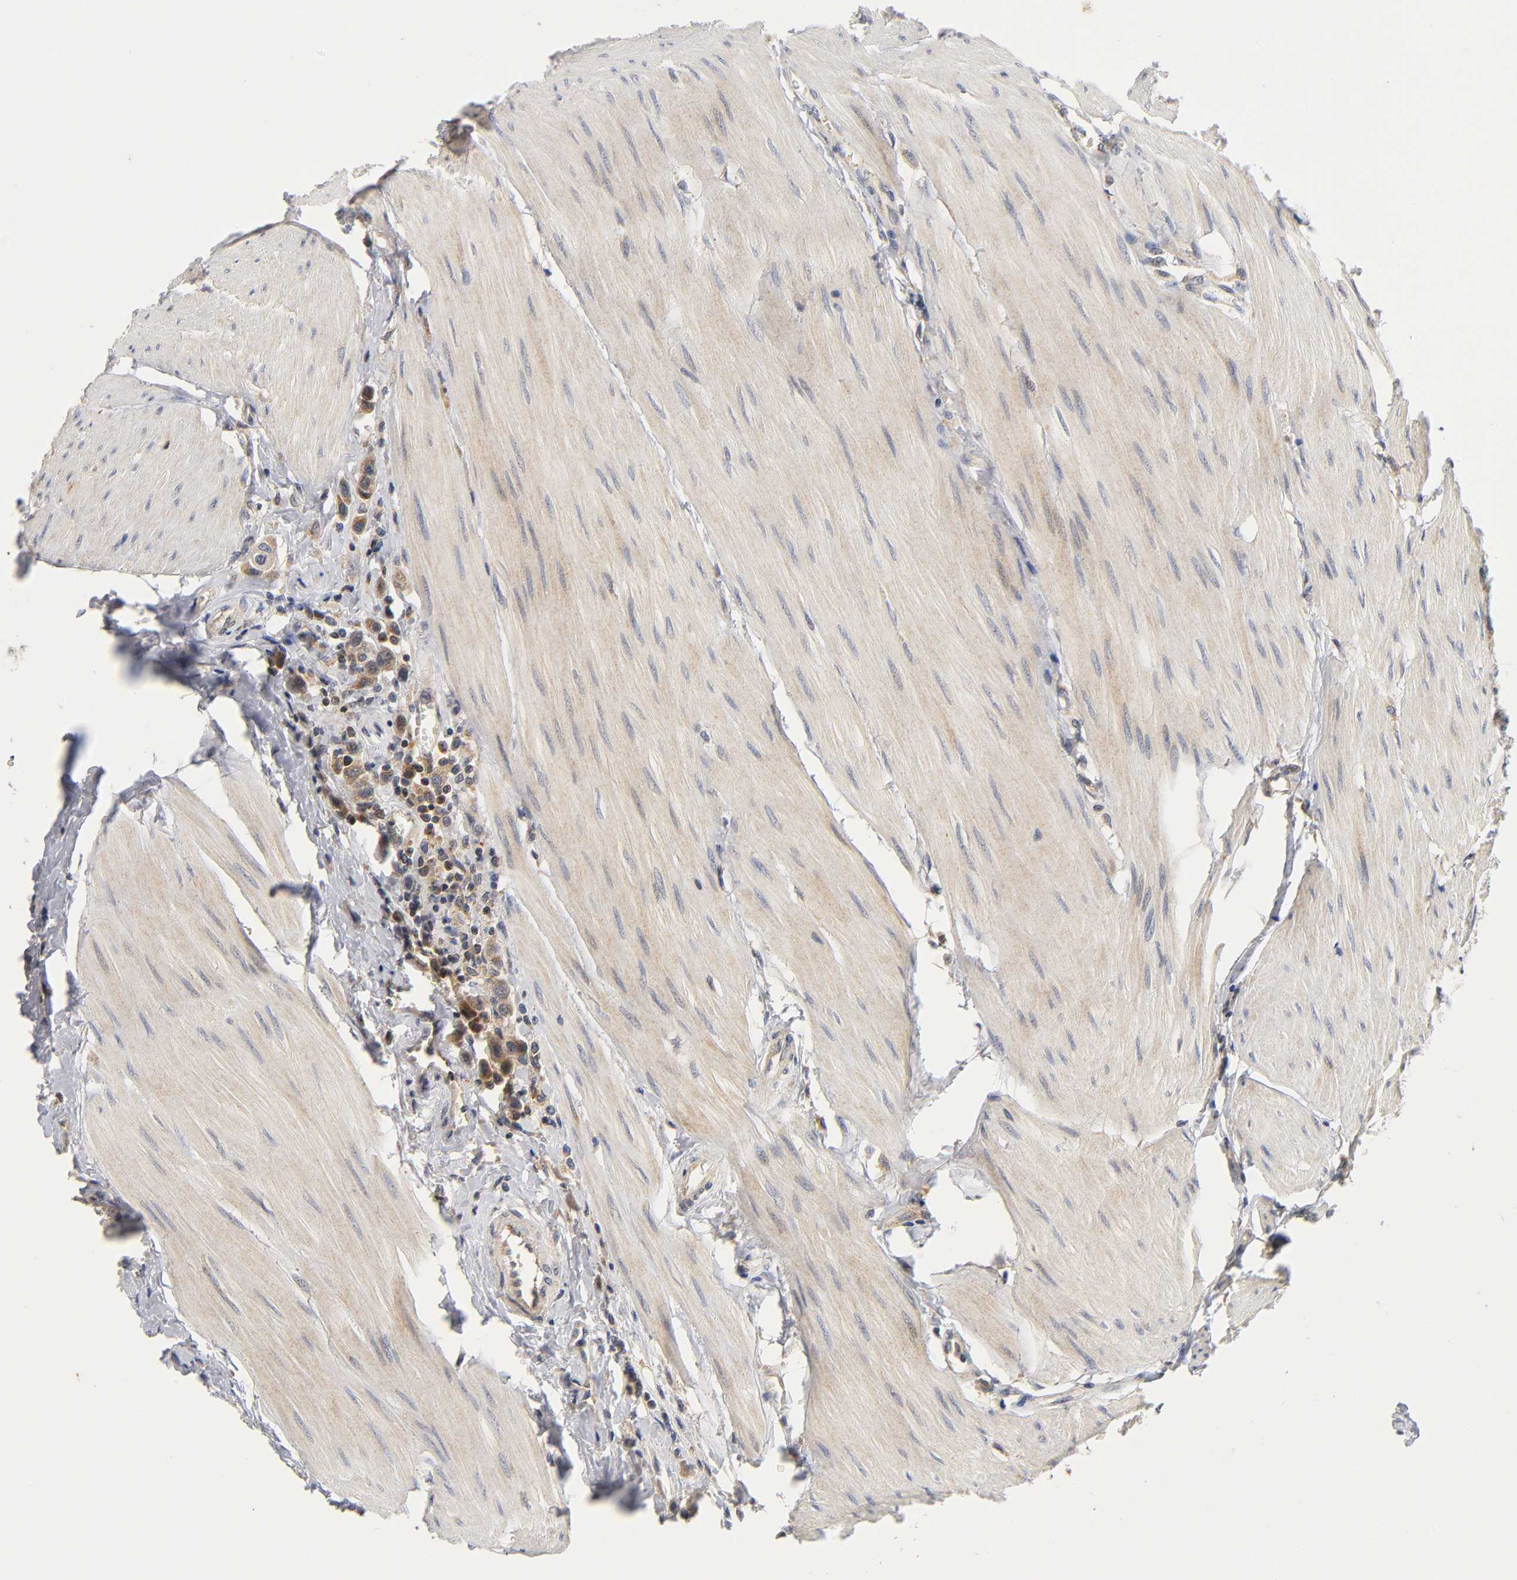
{"staining": {"intensity": "weak", "quantity": ">75%", "location": "cytoplasmic/membranous"}, "tissue": "urothelial cancer", "cell_type": "Tumor cells", "image_type": "cancer", "snomed": [{"axis": "morphology", "description": "Urothelial carcinoma, High grade"}, {"axis": "topography", "description": "Urinary bladder"}], "caption": "An immunohistochemistry (IHC) photomicrograph of tumor tissue is shown. Protein staining in brown highlights weak cytoplasmic/membranous positivity in high-grade urothelial carcinoma within tumor cells. (DAB = brown stain, brightfield microscopy at high magnification).", "gene": "NRP1", "patient": {"sex": "male", "age": 50}}